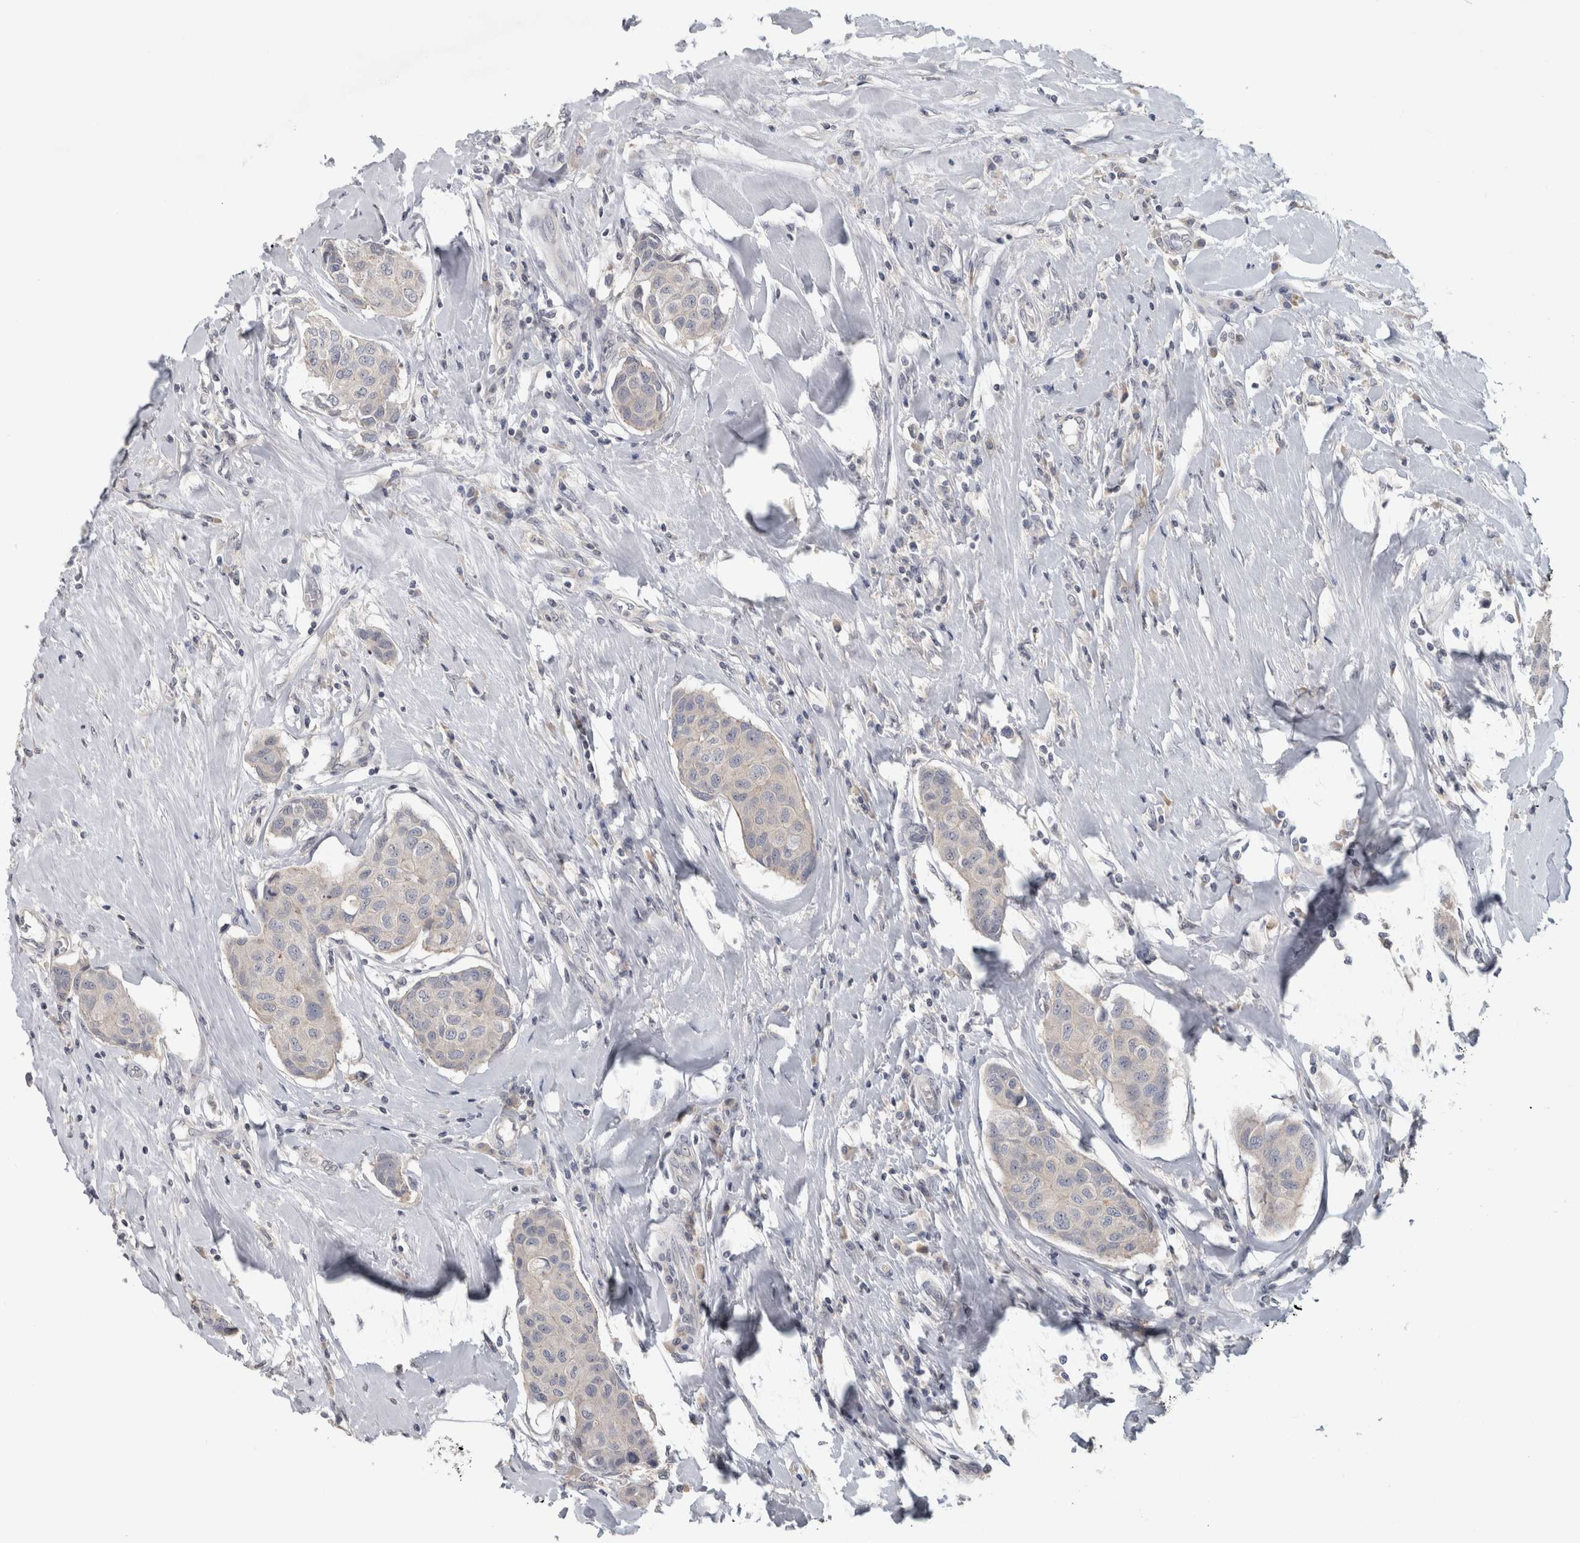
{"staining": {"intensity": "negative", "quantity": "none", "location": "none"}, "tissue": "breast cancer", "cell_type": "Tumor cells", "image_type": "cancer", "snomed": [{"axis": "morphology", "description": "Duct carcinoma"}, {"axis": "topography", "description": "Breast"}], "caption": "A micrograph of infiltrating ductal carcinoma (breast) stained for a protein displays no brown staining in tumor cells. The staining is performed using DAB (3,3'-diaminobenzidine) brown chromogen with nuclei counter-stained in using hematoxylin.", "gene": "RBM28", "patient": {"sex": "female", "age": 80}}